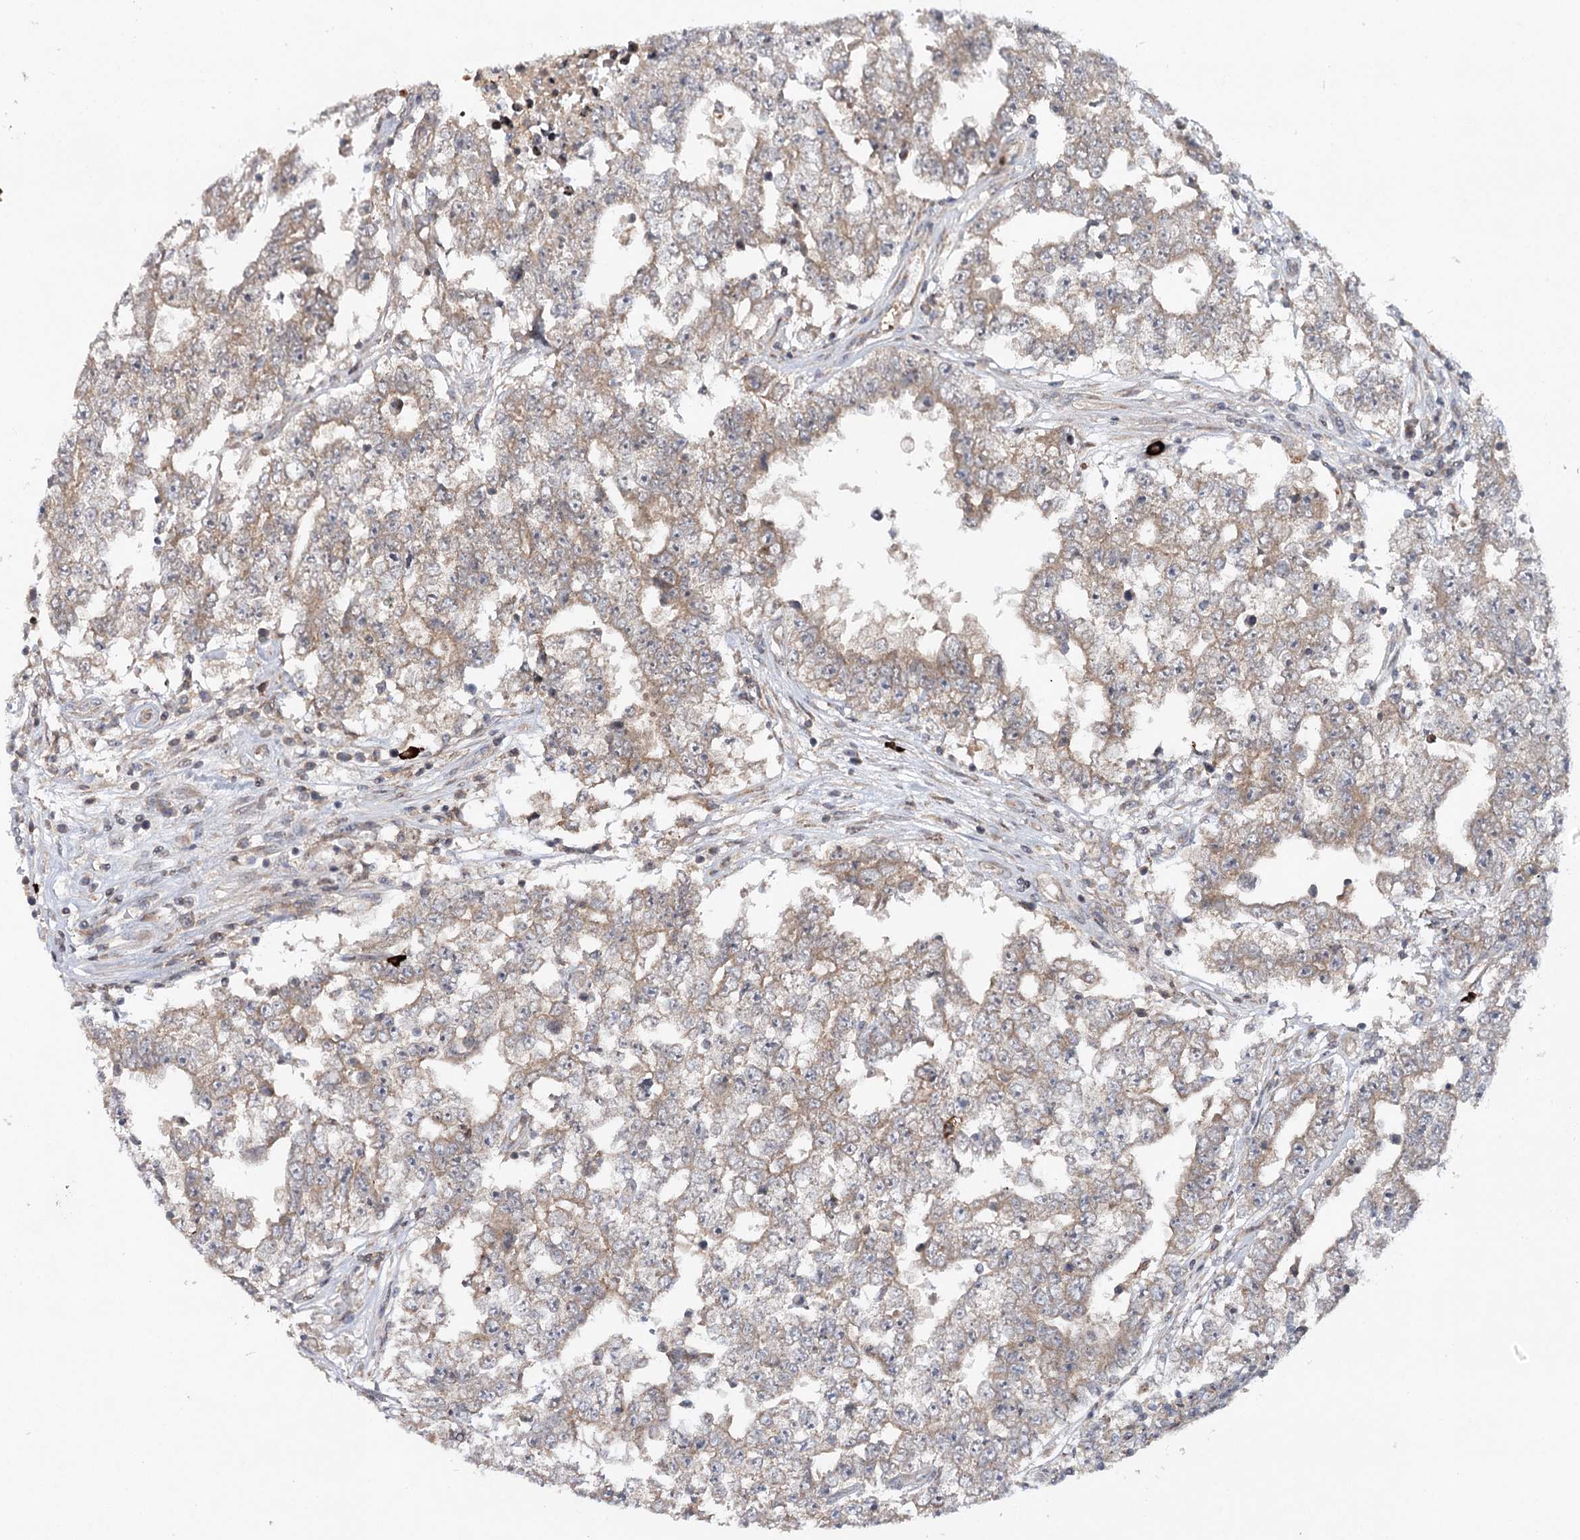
{"staining": {"intensity": "weak", "quantity": "25%-75%", "location": "cytoplasmic/membranous"}, "tissue": "testis cancer", "cell_type": "Tumor cells", "image_type": "cancer", "snomed": [{"axis": "morphology", "description": "Carcinoma, Embryonal, NOS"}, {"axis": "topography", "description": "Testis"}], "caption": "Immunohistochemistry (IHC) (DAB) staining of human testis cancer displays weak cytoplasmic/membranous protein staining in approximately 25%-75% of tumor cells. (DAB (3,3'-diaminobenzidine) = brown stain, brightfield microscopy at high magnification).", "gene": "MAP3K13", "patient": {"sex": "male", "age": 25}}